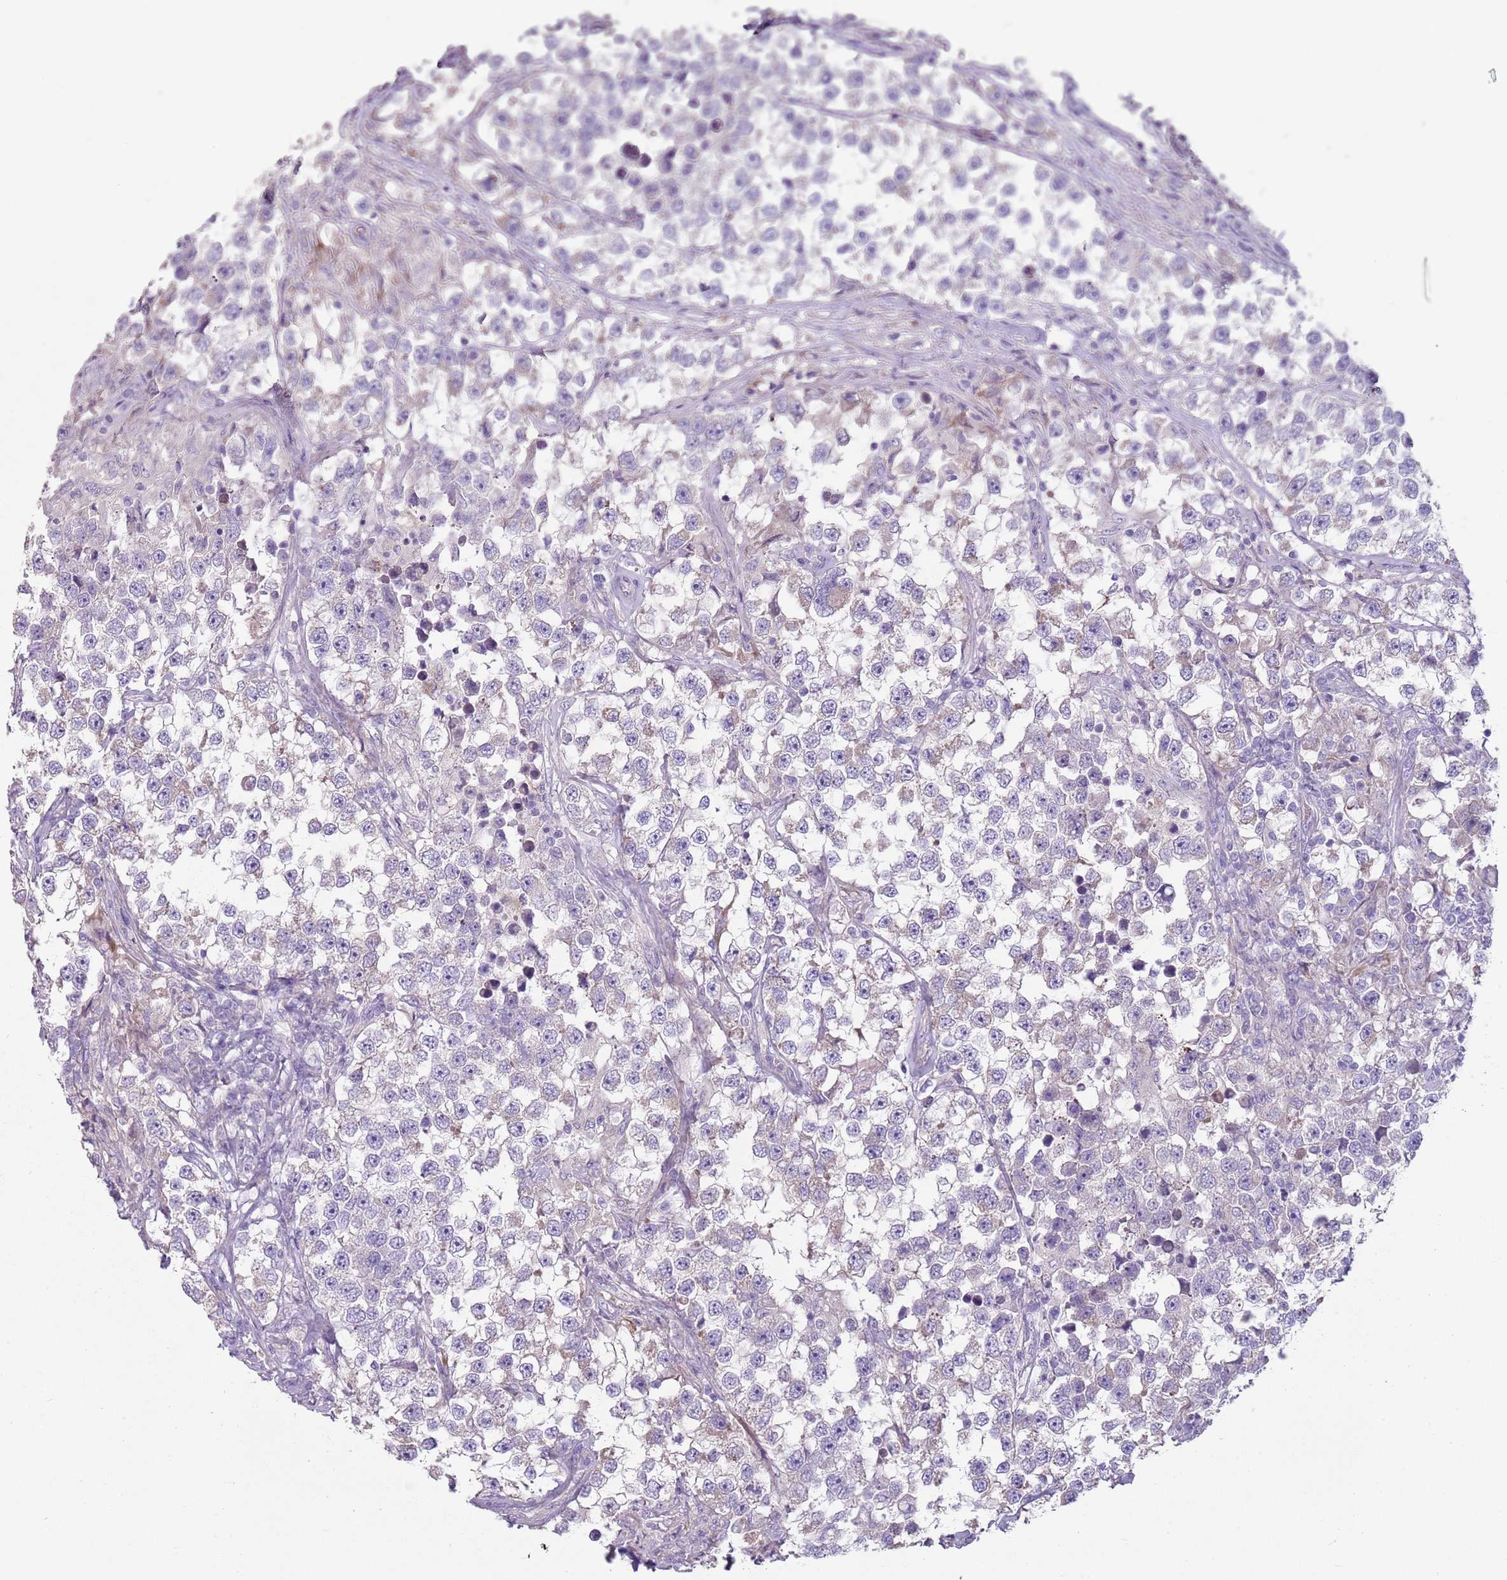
{"staining": {"intensity": "negative", "quantity": "none", "location": "none"}, "tissue": "testis cancer", "cell_type": "Tumor cells", "image_type": "cancer", "snomed": [{"axis": "morphology", "description": "Seminoma, NOS"}, {"axis": "topography", "description": "Testis"}], "caption": "Immunohistochemistry image of neoplastic tissue: human seminoma (testis) stained with DAB (3,3'-diaminobenzidine) displays no significant protein expression in tumor cells.", "gene": "ZNF583", "patient": {"sex": "male", "age": 46}}